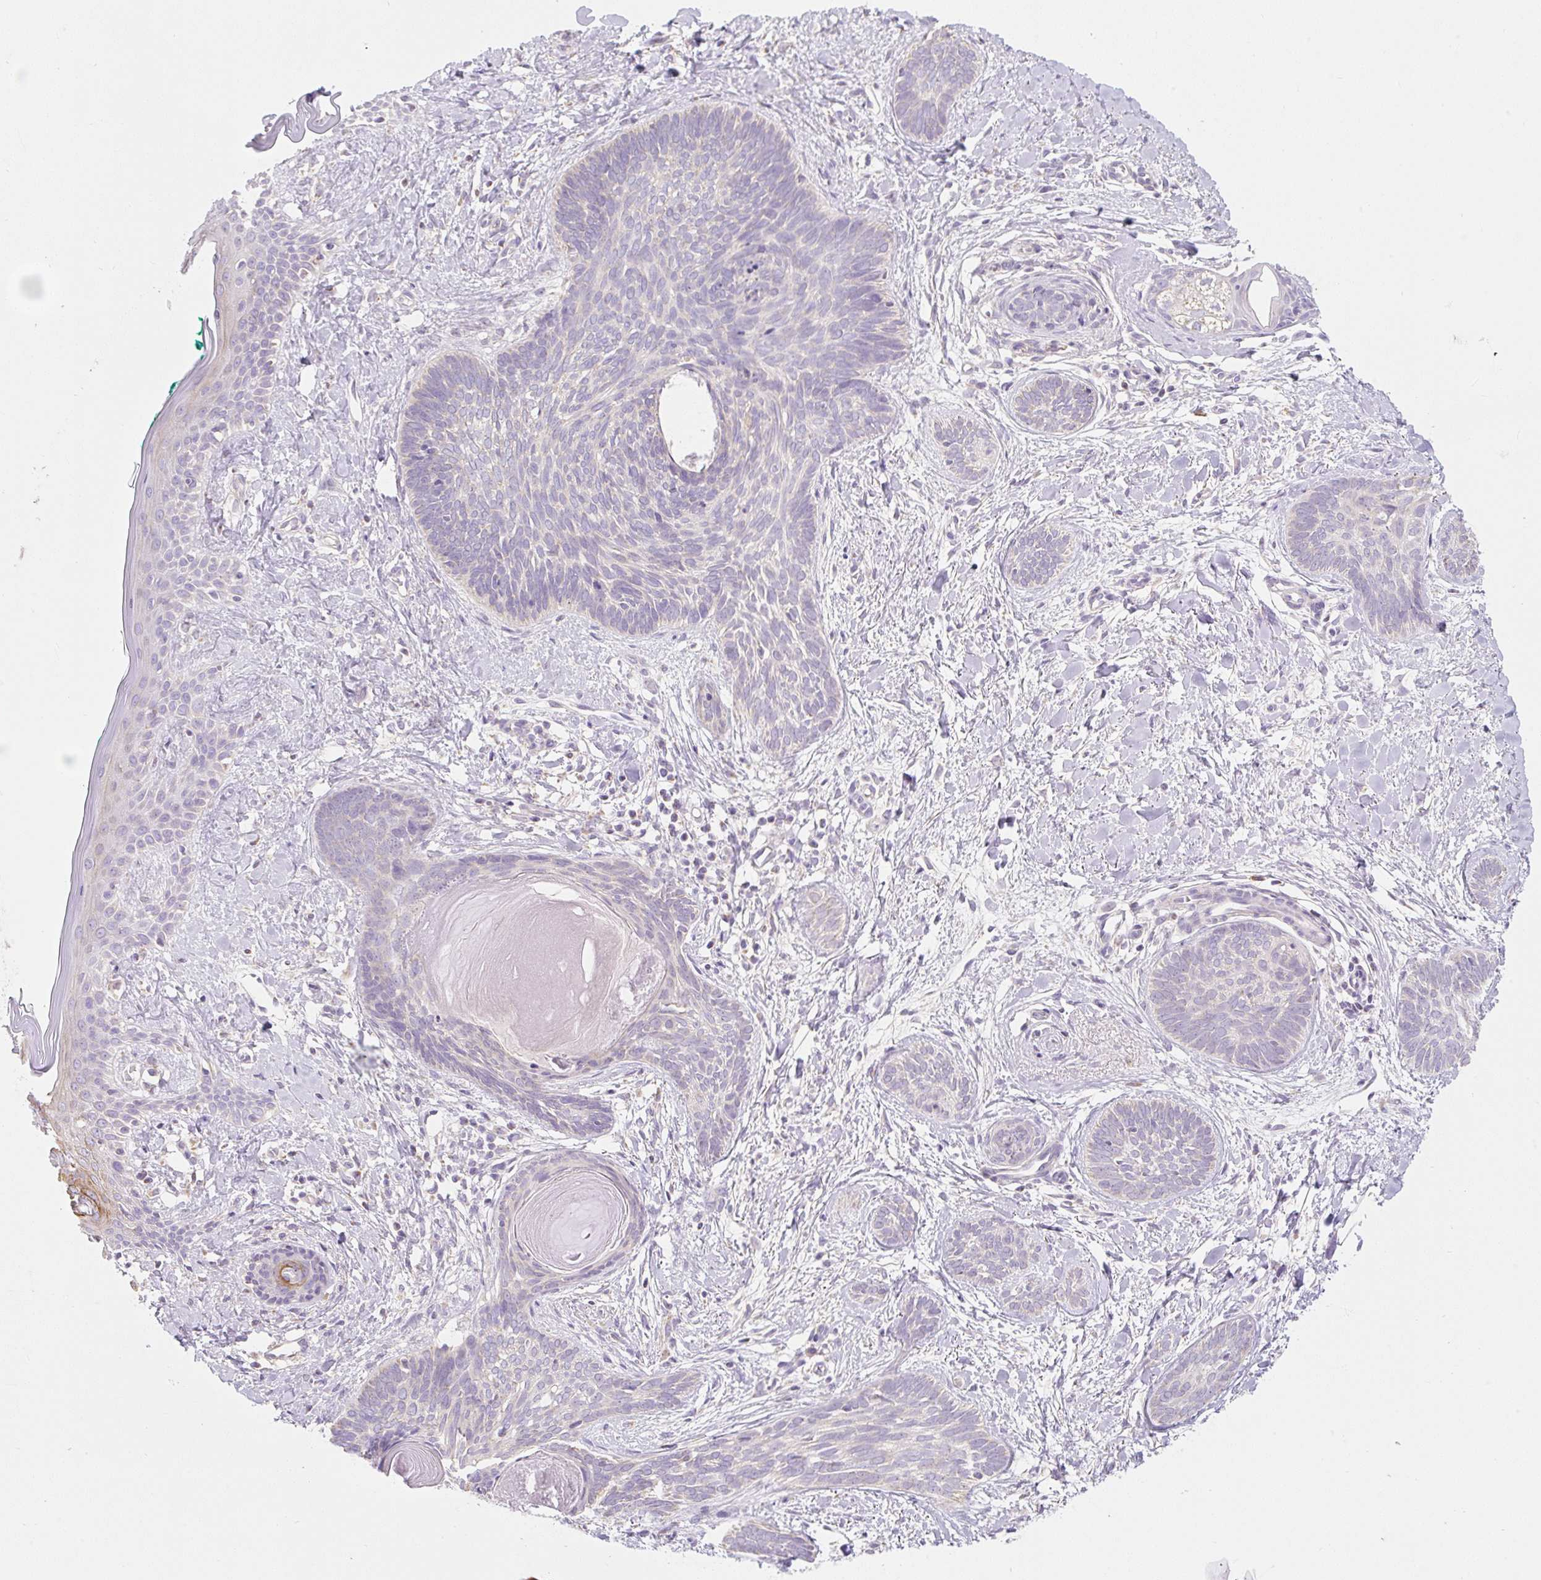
{"staining": {"intensity": "negative", "quantity": "none", "location": "none"}, "tissue": "skin cancer", "cell_type": "Tumor cells", "image_type": "cancer", "snomed": [{"axis": "morphology", "description": "Basal cell carcinoma"}, {"axis": "topography", "description": "Skin"}], "caption": "This micrograph is of basal cell carcinoma (skin) stained with immunohistochemistry (IHC) to label a protein in brown with the nuclei are counter-stained blue. There is no staining in tumor cells.", "gene": "DHX35", "patient": {"sex": "female", "age": 81}}